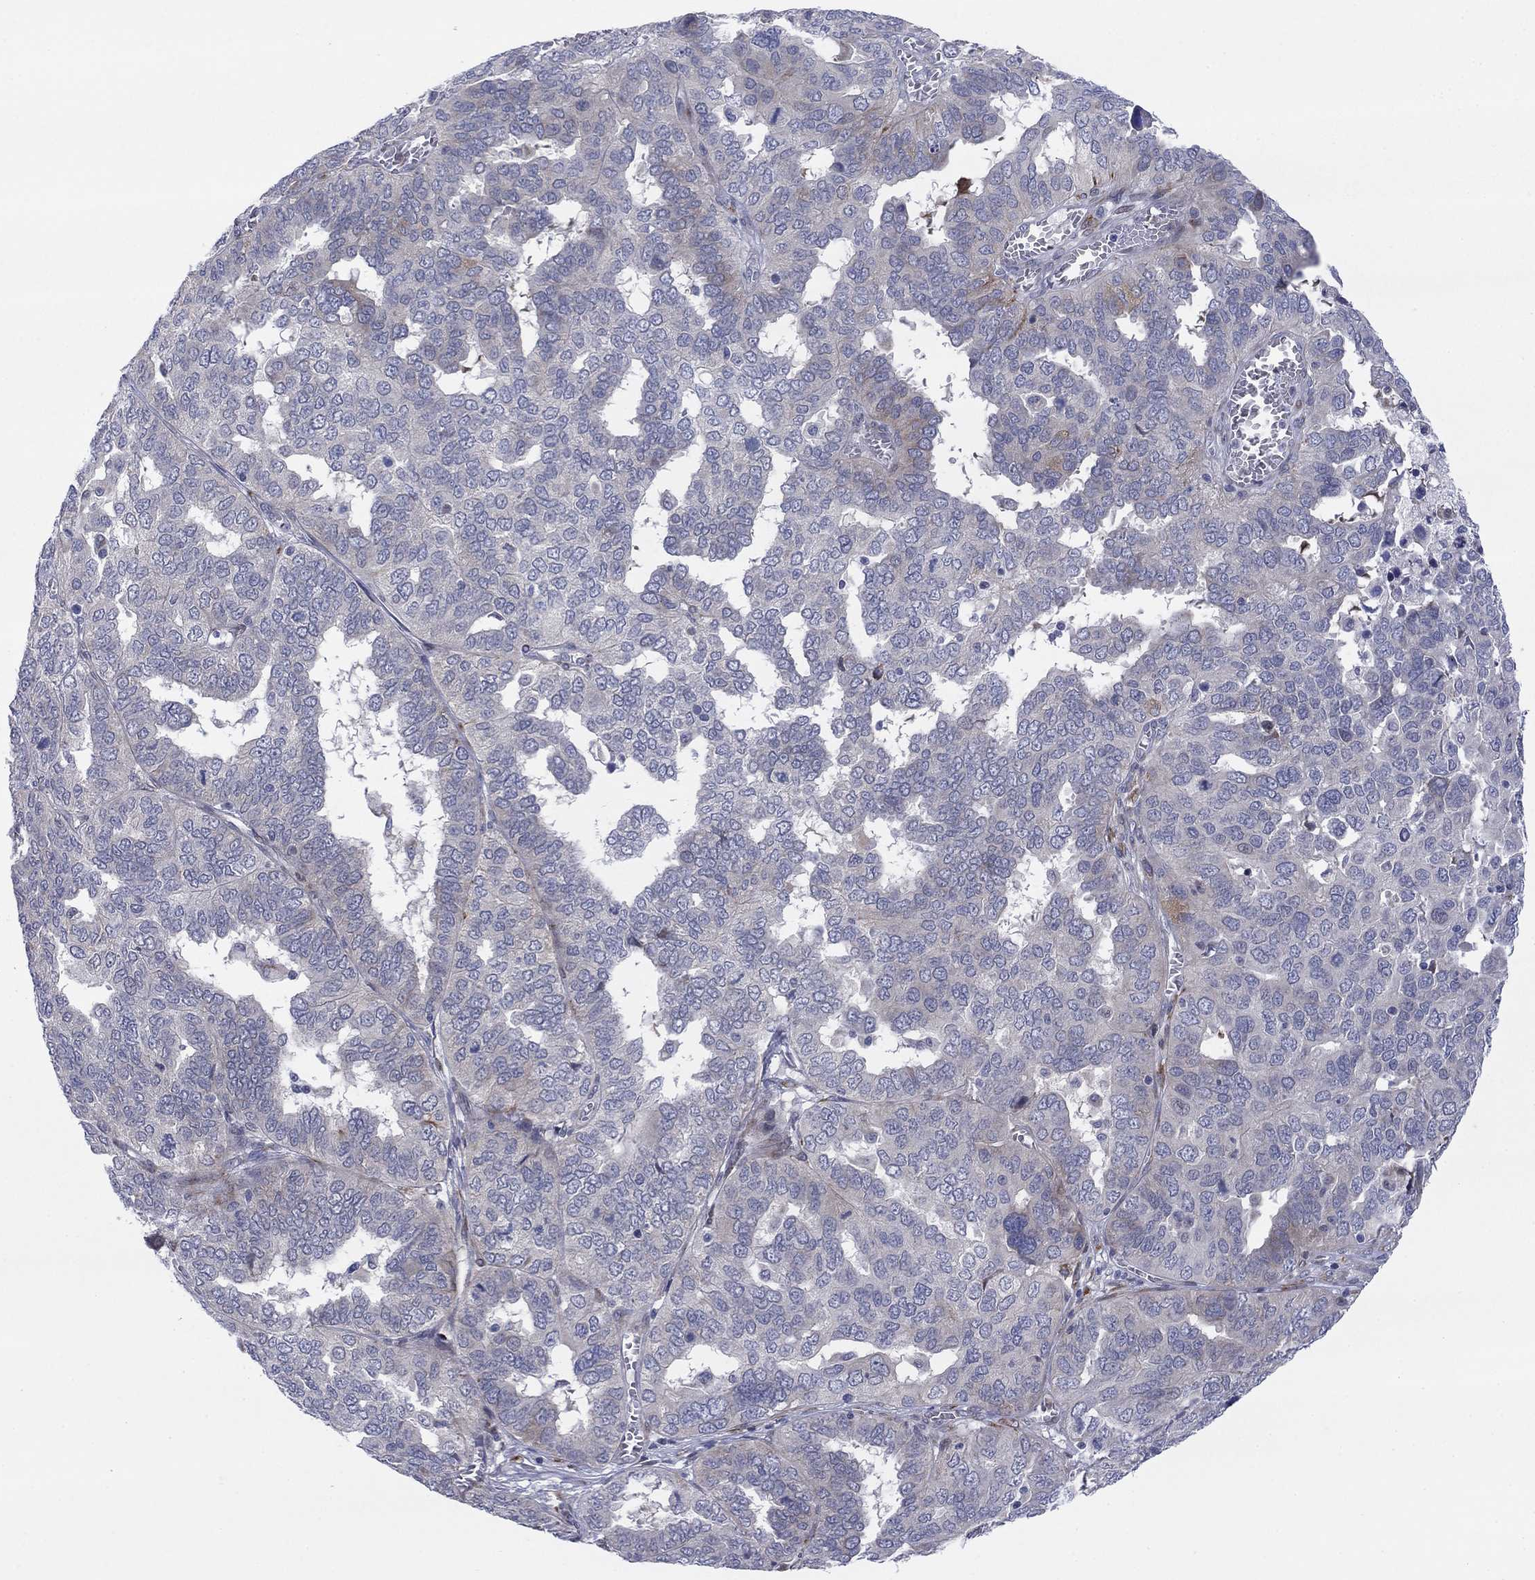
{"staining": {"intensity": "negative", "quantity": "none", "location": "none"}, "tissue": "ovarian cancer", "cell_type": "Tumor cells", "image_type": "cancer", "snomed": [{"axis": "morphology", "description": "Carcinoma, endometroid"}, {"axis": "topography", "description": "Soft tissue"}, {"axis": "topography", "description": "Ovary"}], "caption": "The immunohistochemistry (IHC) image has no significant positivity in tumor cells of ovarian endometroid carcinoma tissue.", "gene": "TTC21B", "patient": {"sex": "female", "age": 52}}